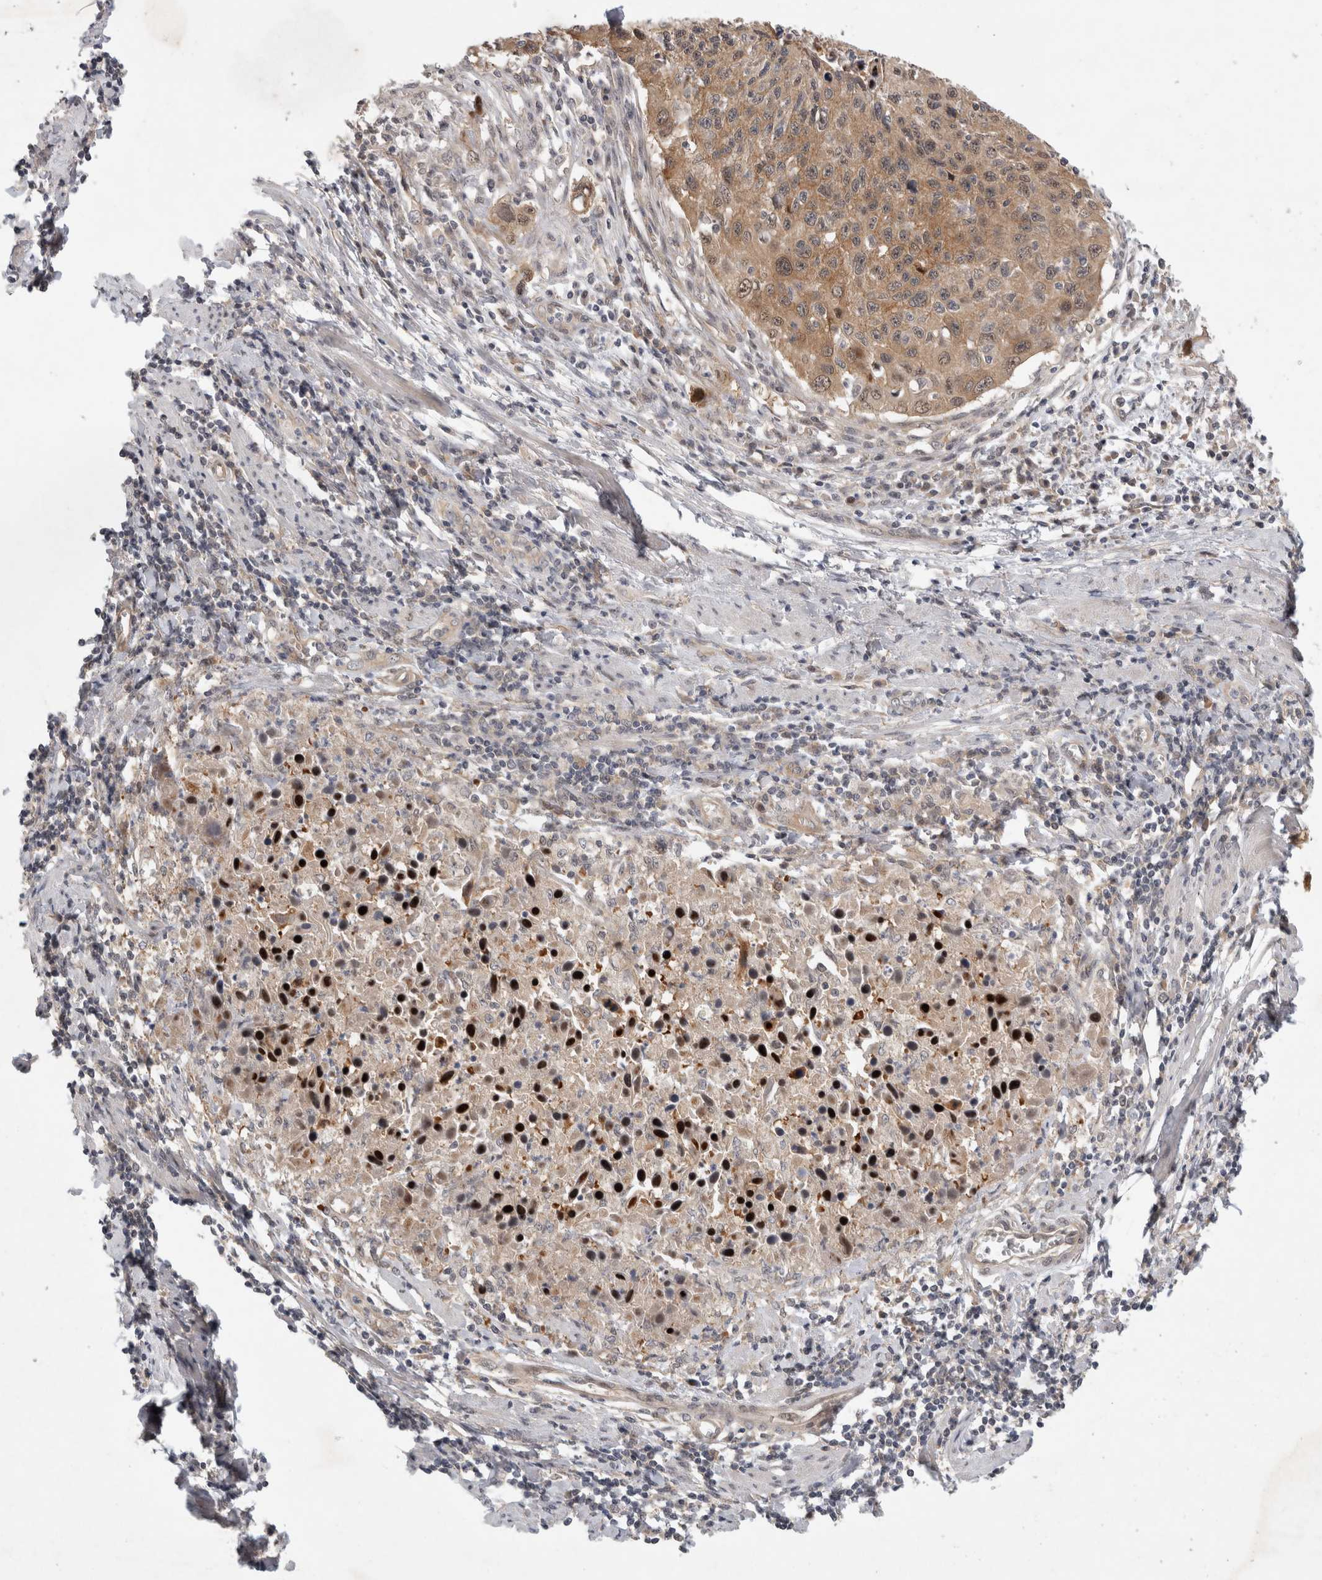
{"staining": {"intensity": "moderate", "quantity": ">75%", "location": "cytoplasmic/membranous"}, "tissue": "cervical cancer", "cell_type": "Tumor cells", "image_type": "cancer", "snomed": [{"axis": "morphology", "description": "Squamous cell carcinoma, NOS"}, {"axis": "topography", "description": "Cervix"}], "caption": "Moderate cytoplasmic/membranous positivity for a protein is identified in about >75% of tumor cells of cervical cancer using immunohistochemistry.", "gene": "CERS3", "patient": {"sex": "female", "age": 53}}